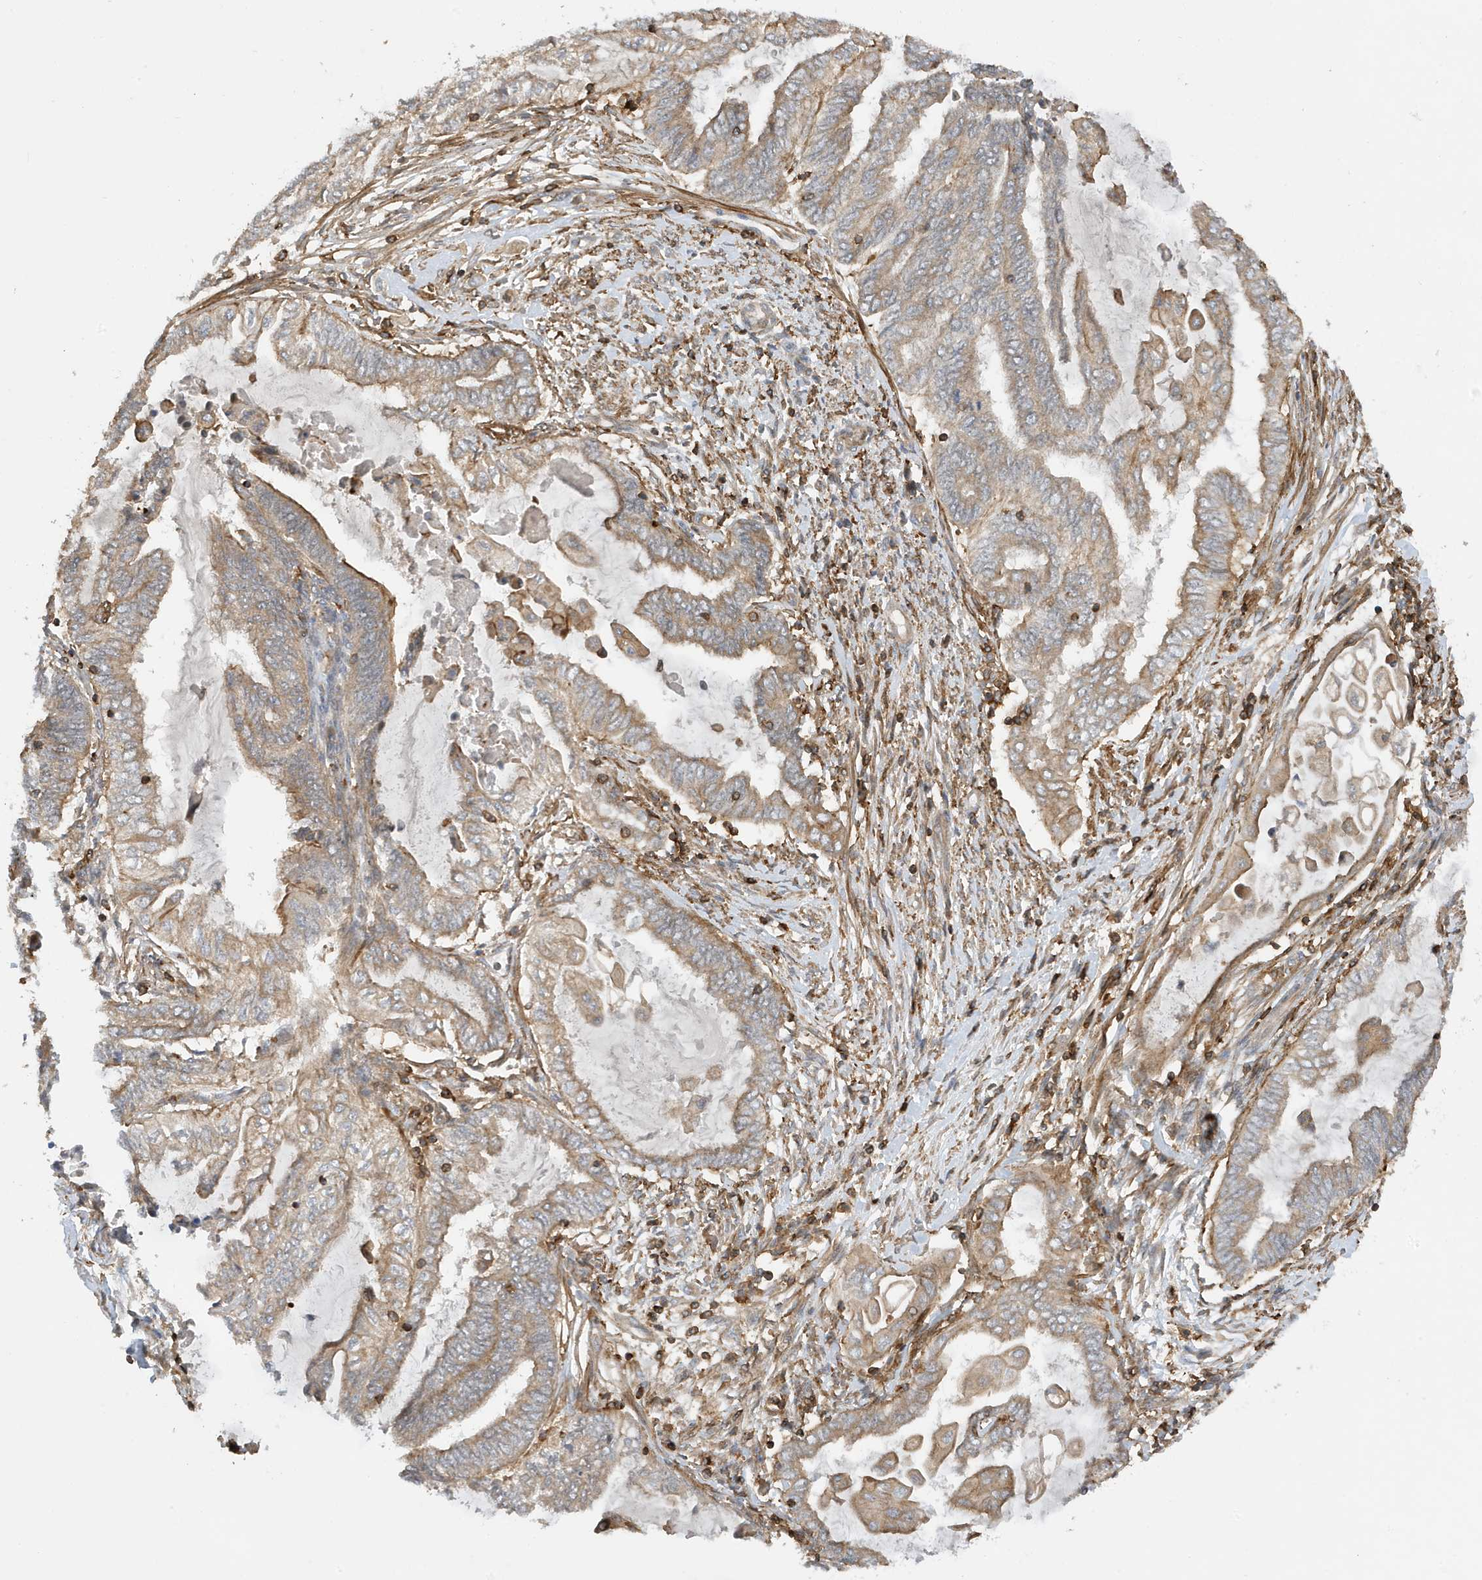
{"staining": {"intensity": "moderate", "quantity": ">75%", "location": "cytoplasmic/membranous"}, "tissue": "endometrial cancer", "cell_type": "Tumor cells", "image_type": "cancer", "snomed": [{"axis": "morphology", "description": "Adenocarcinoma, NOS"}, {"axis": "topography", "description": "Uterus"}, {"axis": "topography", "description": "Endometrium"}], "caption": "Moderate cytoplasmic/membranous protein staining is present in approximately >75% of tumor cells in endometrial cancer (adenocarcinoma).", "gene": "TATDN3", "patient": {"sex": "female", "age": 70}}